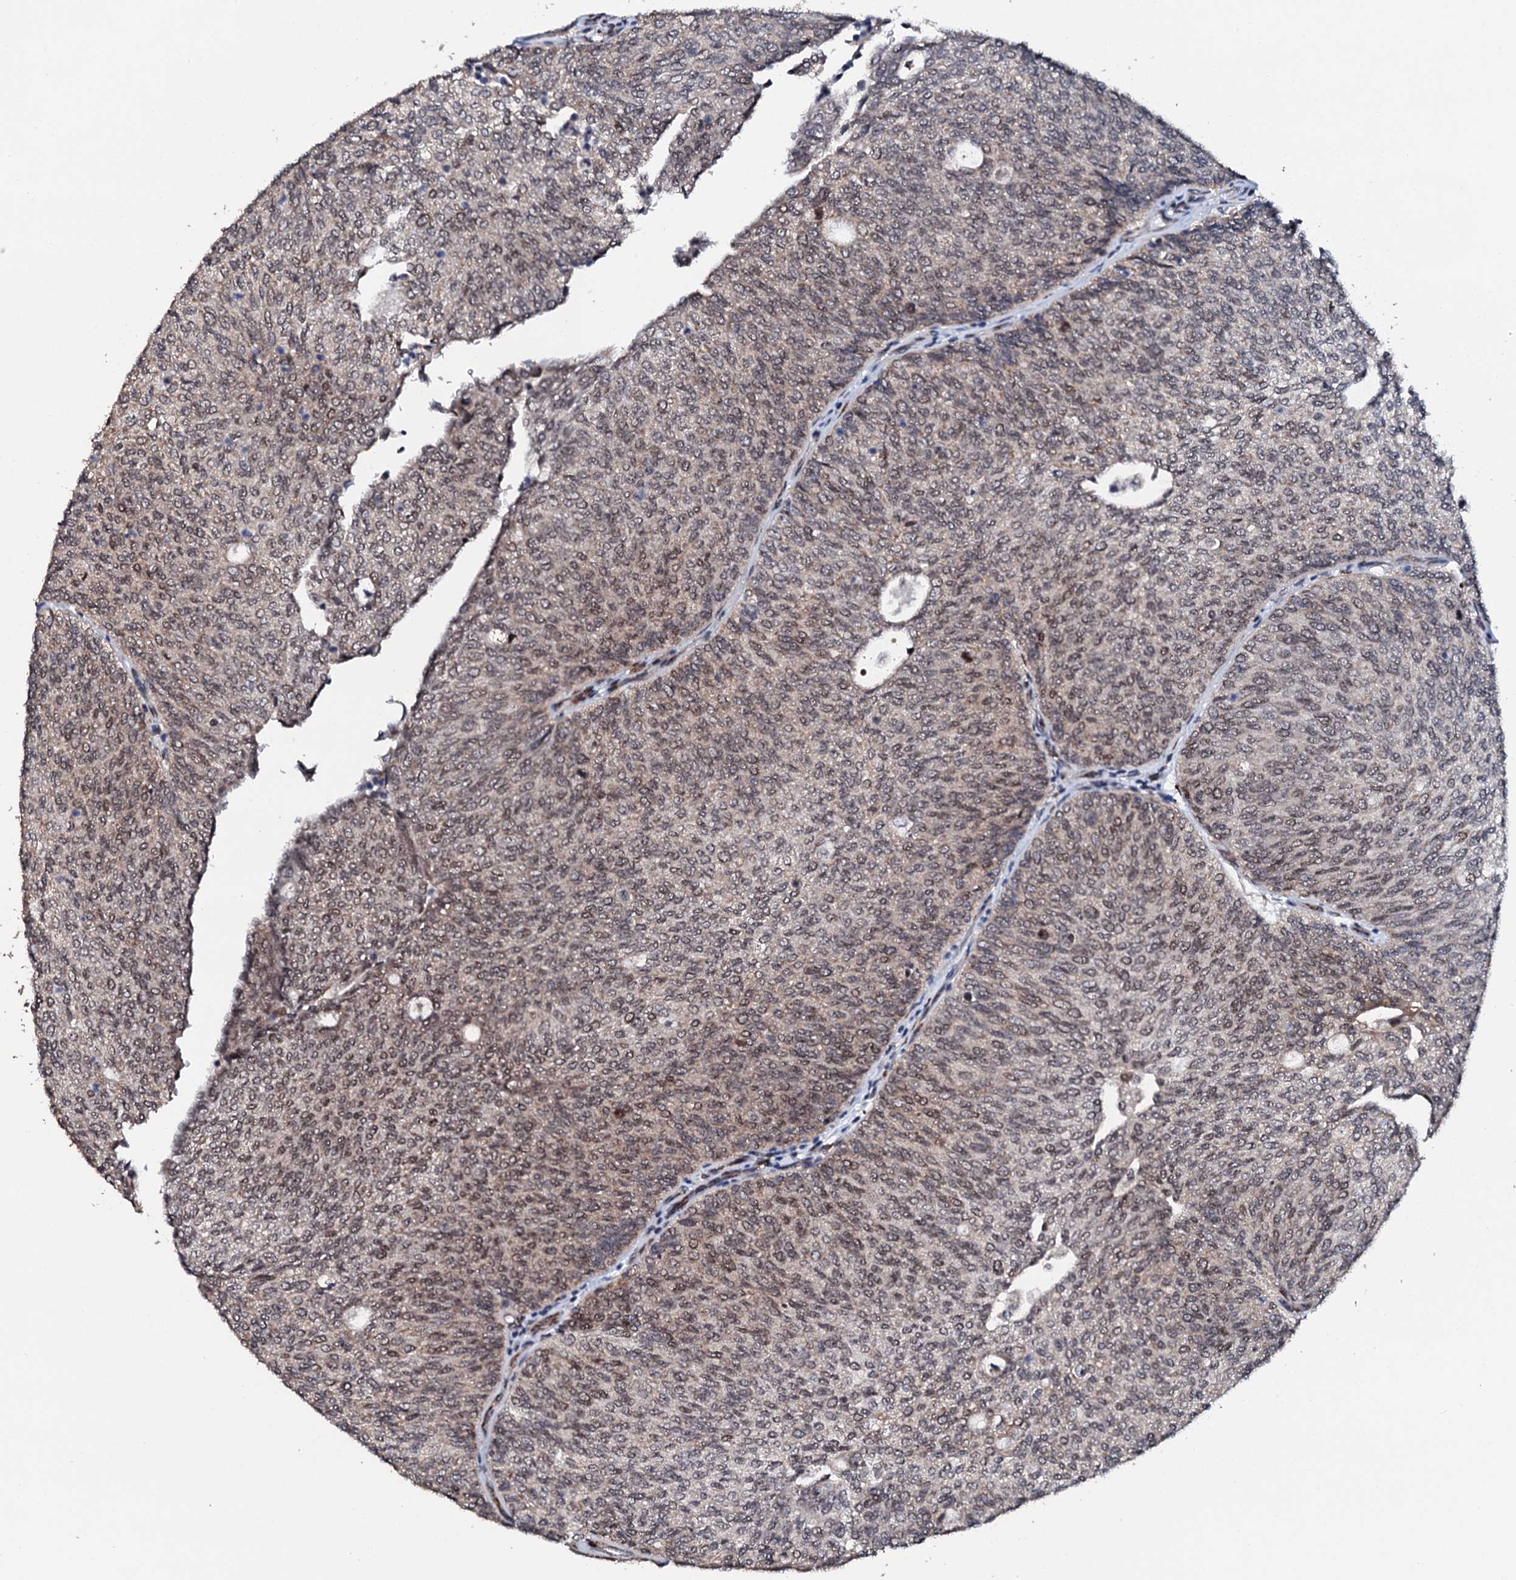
{"staining": {"intensity": "weak", "quantity": "25%-75%", "location": "nuclear"}, "tissue": "urothelial cancer", "cell_type": "Tumor cells", "image_type": "cancer", "snomed": [{"axis": "morphology", "description": "Urothelial carcinoma, Low grade"}, {"axis": "topography", "description": "Urinary bladder"}], "caption": "Brown immunohistochemical staining in human low-grade urothelial carcinoma shows weak nuclear expression in about 25%-75% of tumor cells. (DAB IHC, brown staining for protein, blue staining for nuclei).", "gene": "FAM111A", "patient": {"sex": "female", "age": 79}}